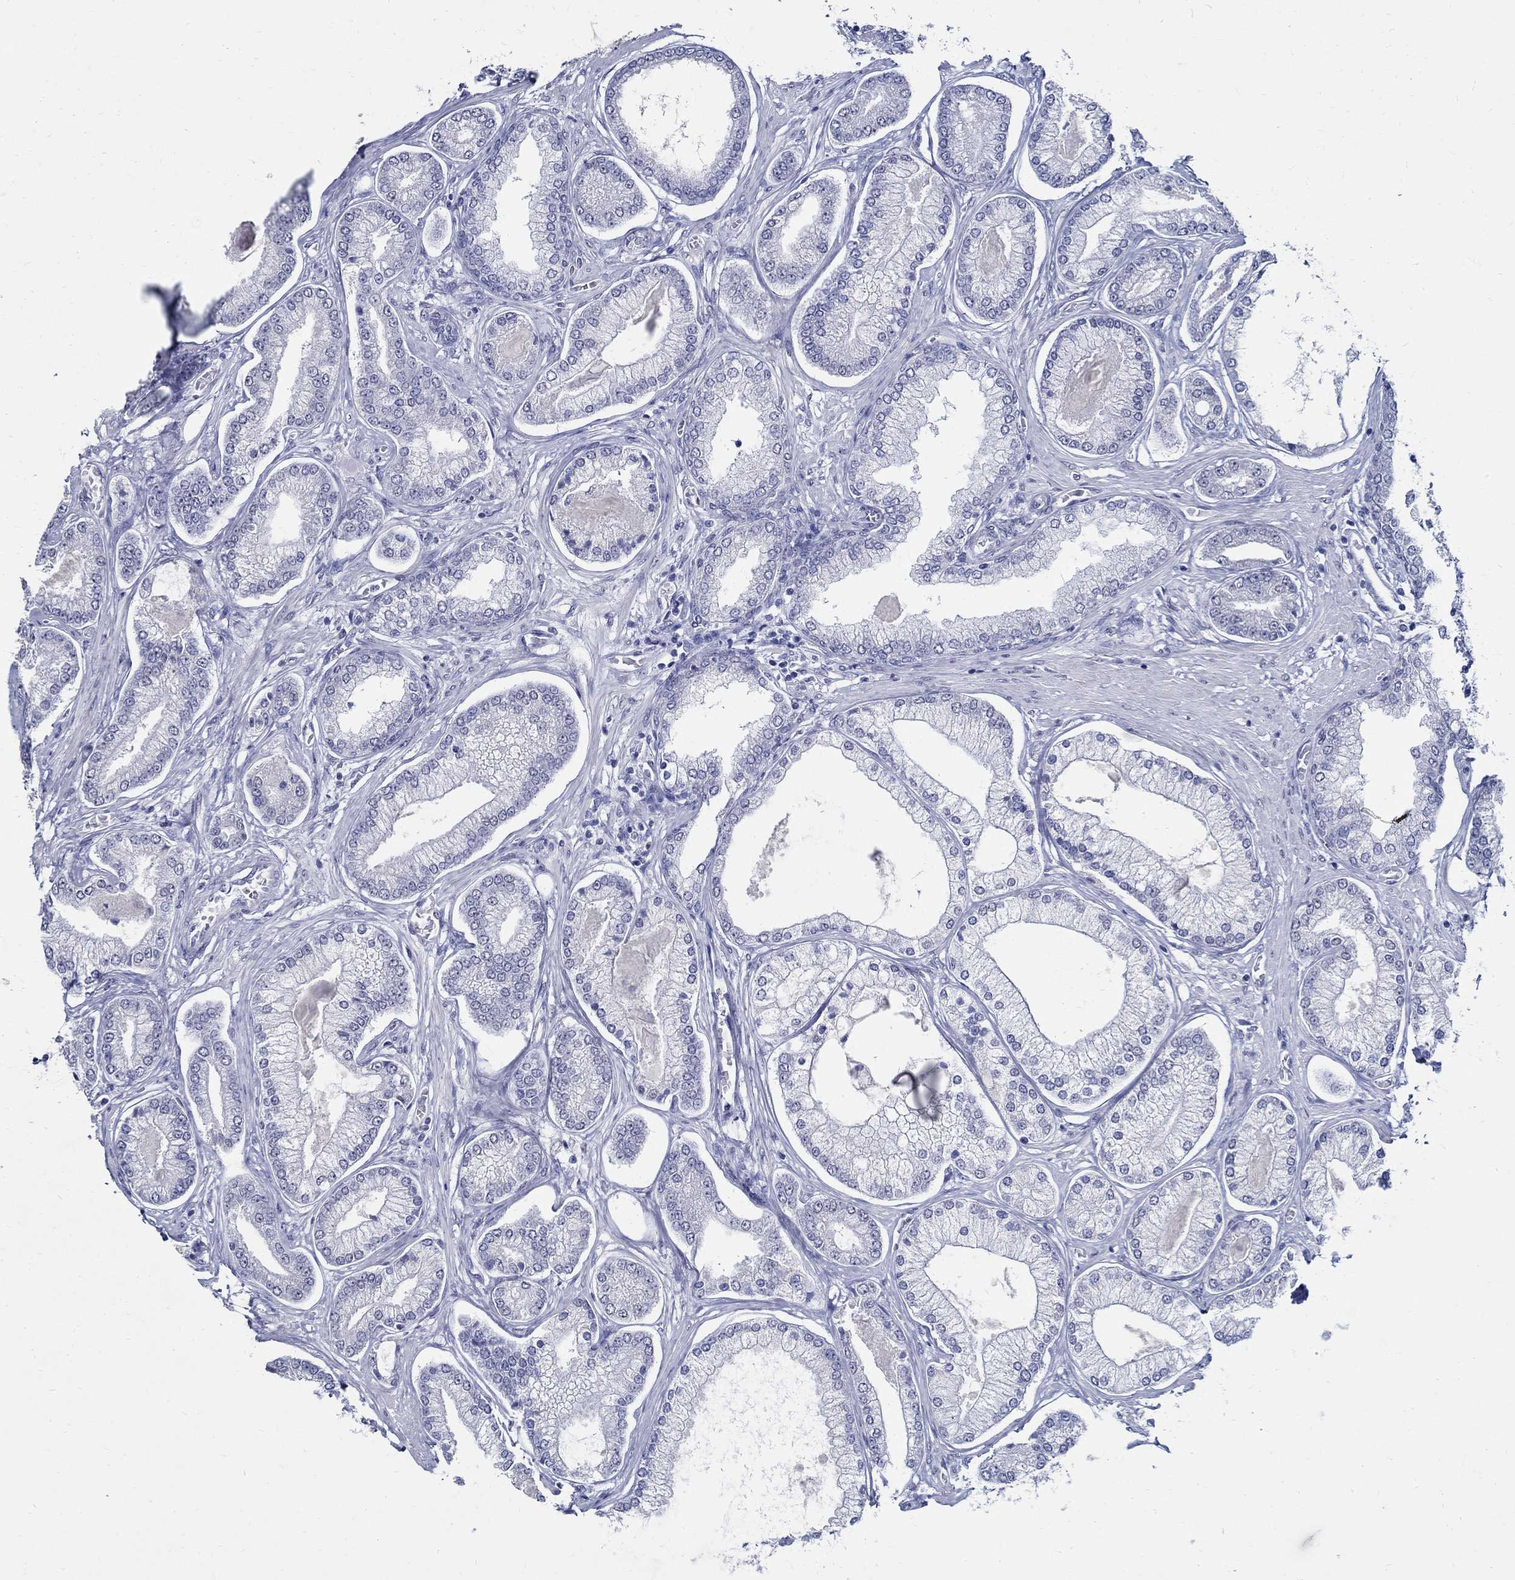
{"staining": {"intensity": "negative", "quantity": "none", "location": "none"}, "tissue": "prostate cancer", "cell_type": "Tumor cells", "image_type": "cancer", "snomed": [{"axis": "morphology", "description": "Adenocarcinoma, Low grade"}, {"axis": "topography", "description": "Prostate"}], "caption": "Photomicrograph shows no protein expression in tumor cells of prostate cancer (low-grade adenocarcinoma) tissue.", "gene": "TSPAN16", "patient": {"sex": "male", "age": 57}}